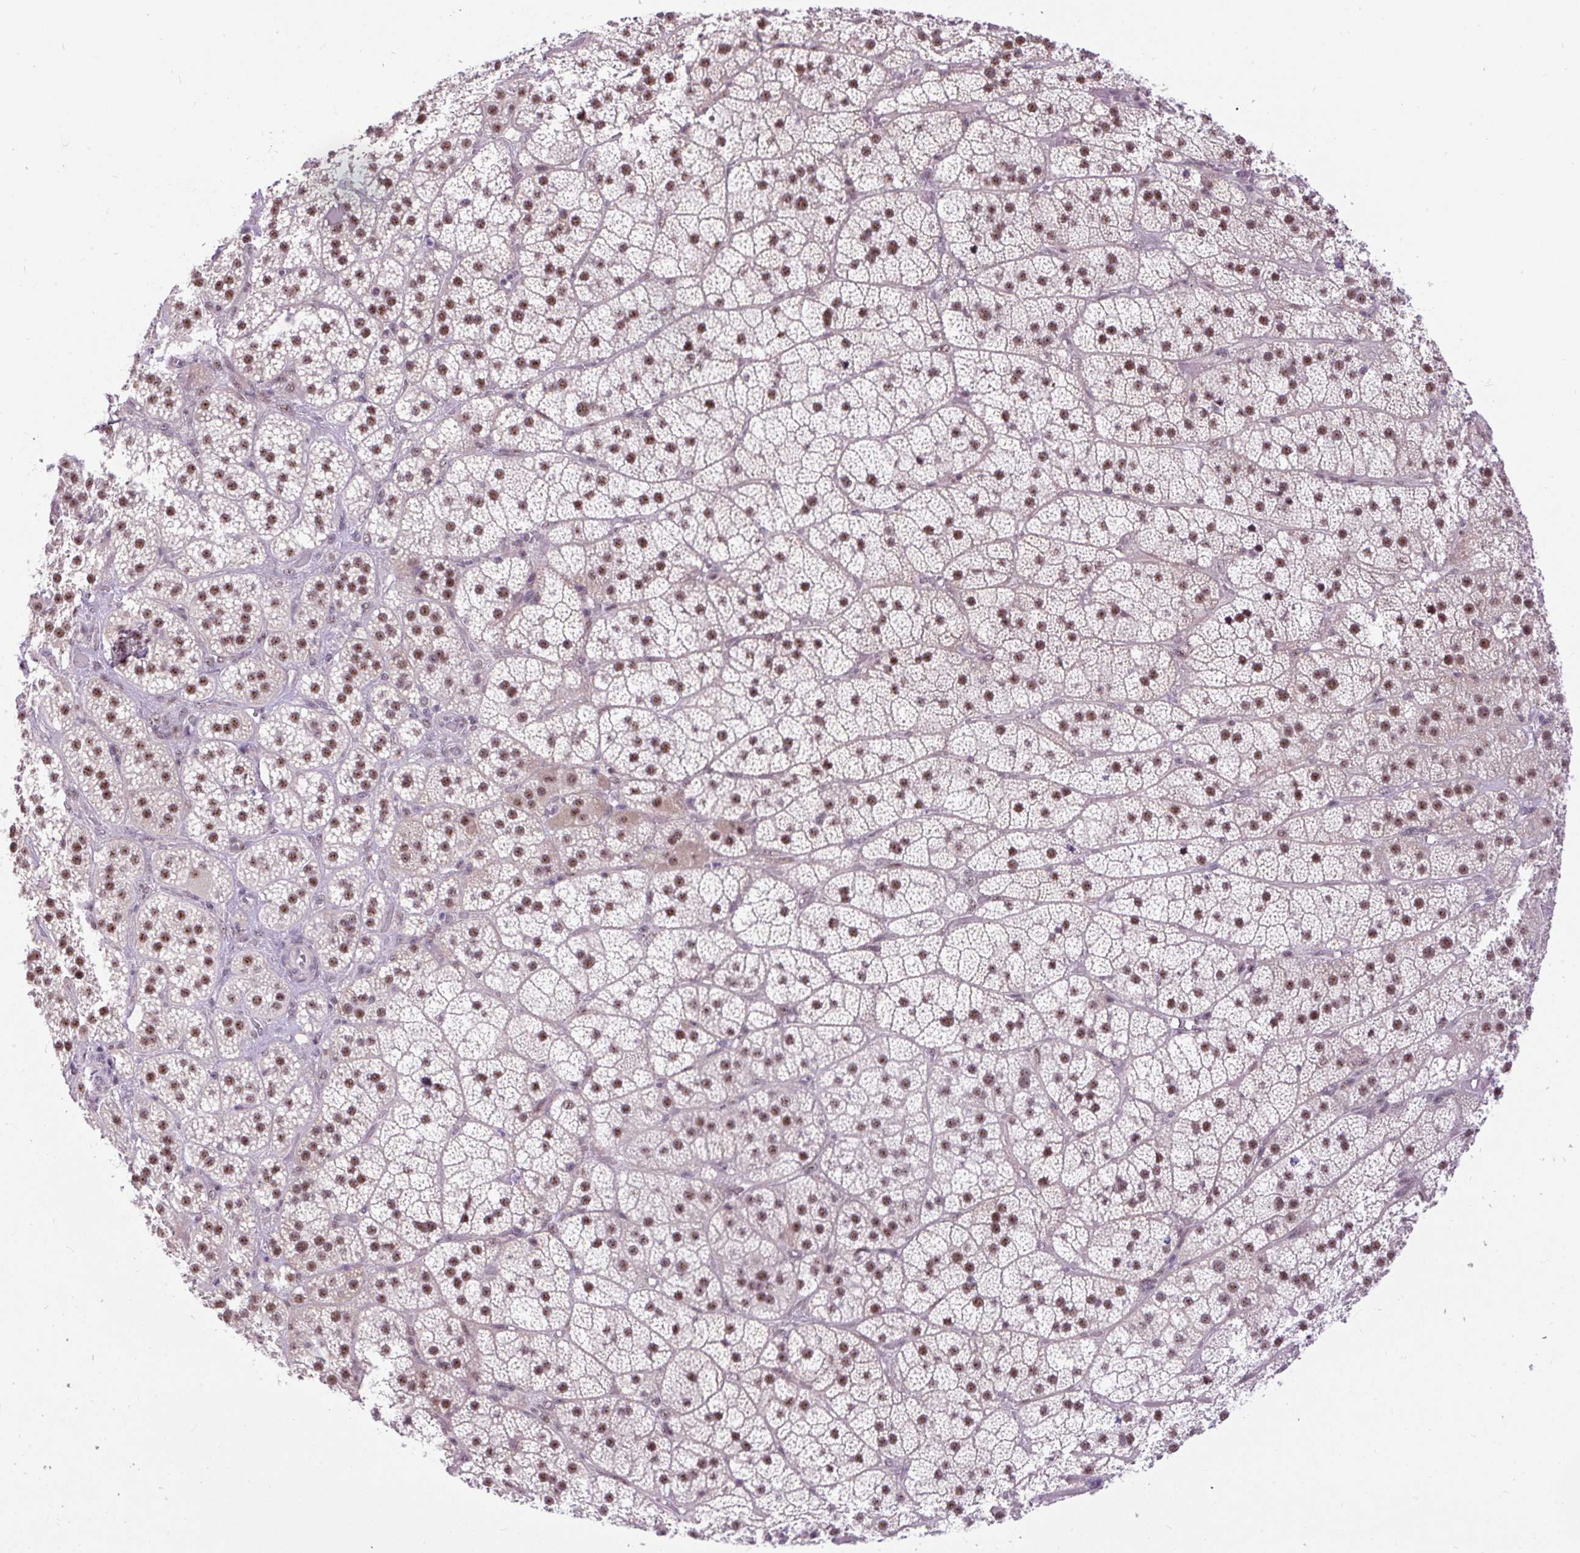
{"staining": {"intensity": "moderate", "quantity": ">75%", "location": "nuclear"}, "tissue": "adrenal gland", "cell_type": "Glandular cells", "image_type": "normal", "snomed": [{"axis": "morphology", "description": "Normal tissue, NOS"}, {"axis": "topography", "description": "Adrenal gland"}], "caption": "A brown stain labels moderate nuclear positivity of a protein in glandular cells of normal adrenal gland. The protein of interest is stained brown, and the nuclei are stained in blue (DAB (3,3'-diaminobenzidine) IHC with brightfield microscopy, high magnification).", "gene": "SMC5", "patient": {"sex": "male", "age": 57}}